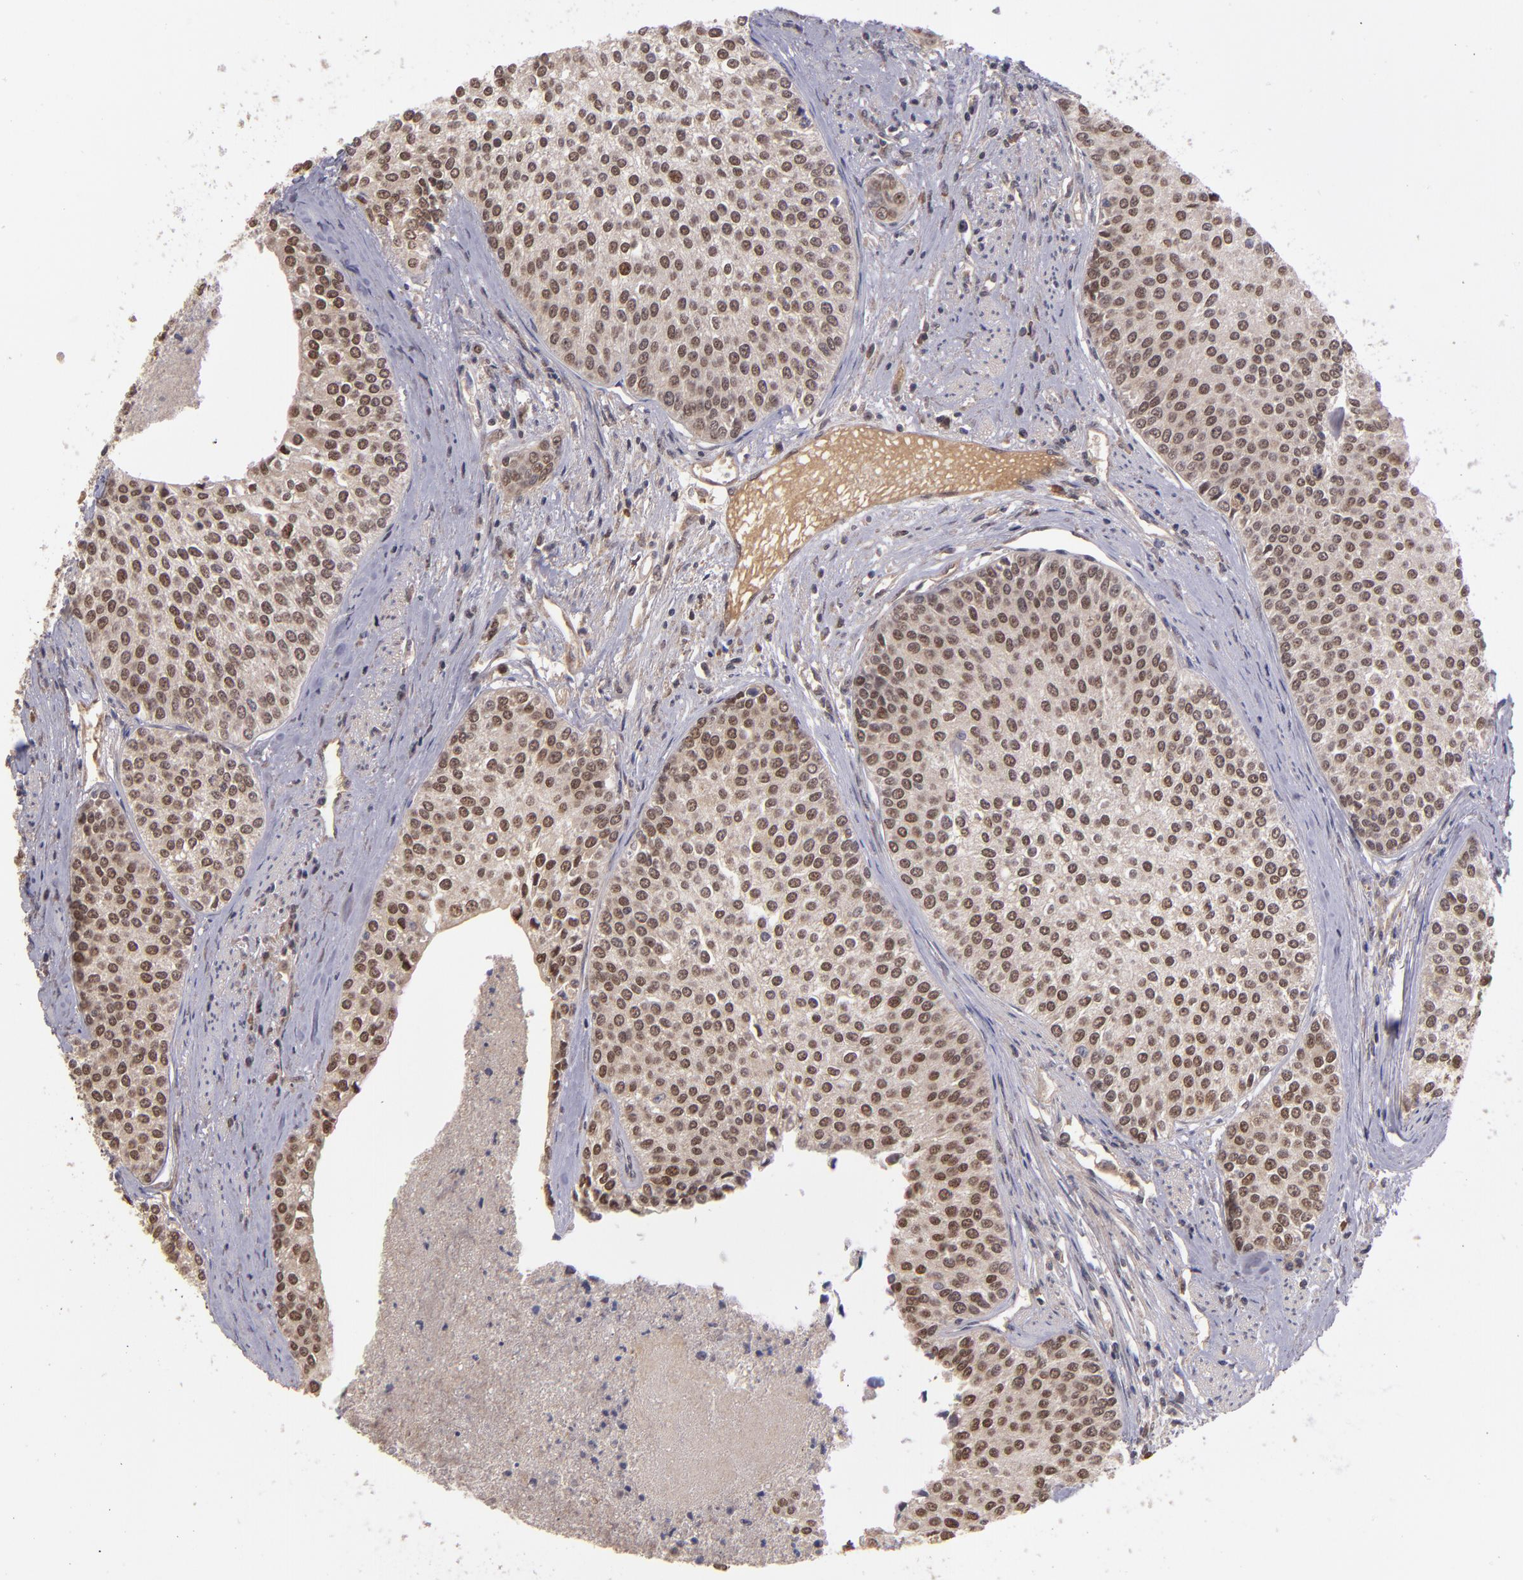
{"staining": {"intensity": "moderate", "quantity": ">75%", "location": "nuclear"}, "tissue": "urothelial cancer", "cell_type": "Tumor cells", "image_type": "cancer", "snomed": [{"axis": "morphology", "description": "Urothelial carcinoma, Low grade"}, {"axis": "topography", "description": "Urinary bladder"}], "caption": "IHC of human urothelial carcinoma (low-grade) displays medium levels of moderate nuclear expression in about >75% of tumor cells.", "gene": "ABHD12B", "patient": {"sex": "female", "age": 73}}